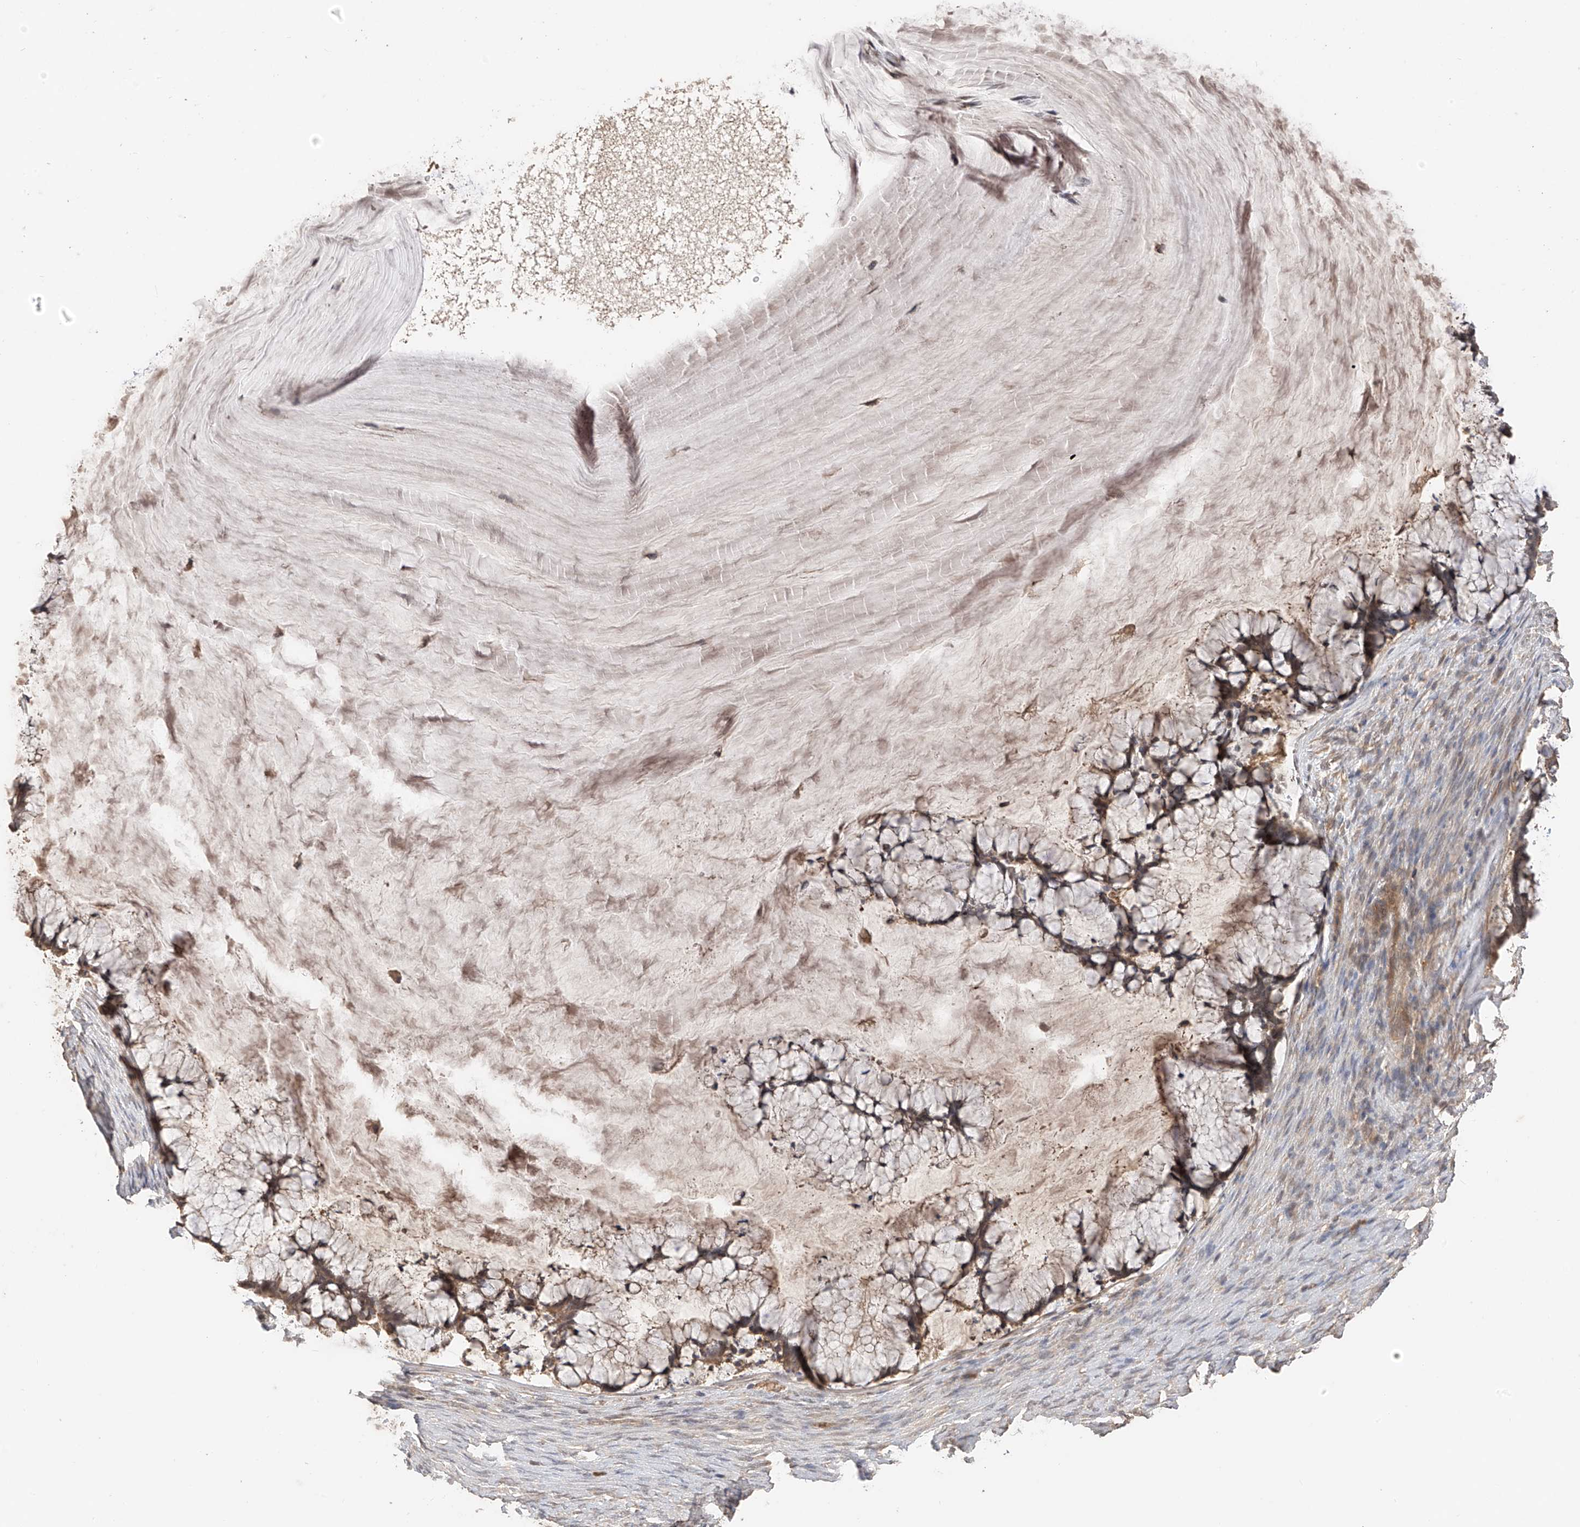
{"staining": {"intensity": "moderate", "quantity": "25%-75%", "location": "cytoplasmic/membranous"}, "tissue": "ovarian cancer", "cell_type": "Tumor cells", "image_type": "cancer", "snomed": [{"axis": "morphology", "description": "Cystadenocarcinoma, mucinous, NOS"}, {"axis": "topography", "description": "Ovary"}], "caption": "This histopathology image displays IHC staining of mucinous cystadenocarcinoma (ovarian), with medium moderate cytoplasmic/membranous staining in approximately 25%-75% of tumor cells.", "gene": "CACNA2D4", "patient": {"sex": "female", "age": 42}}